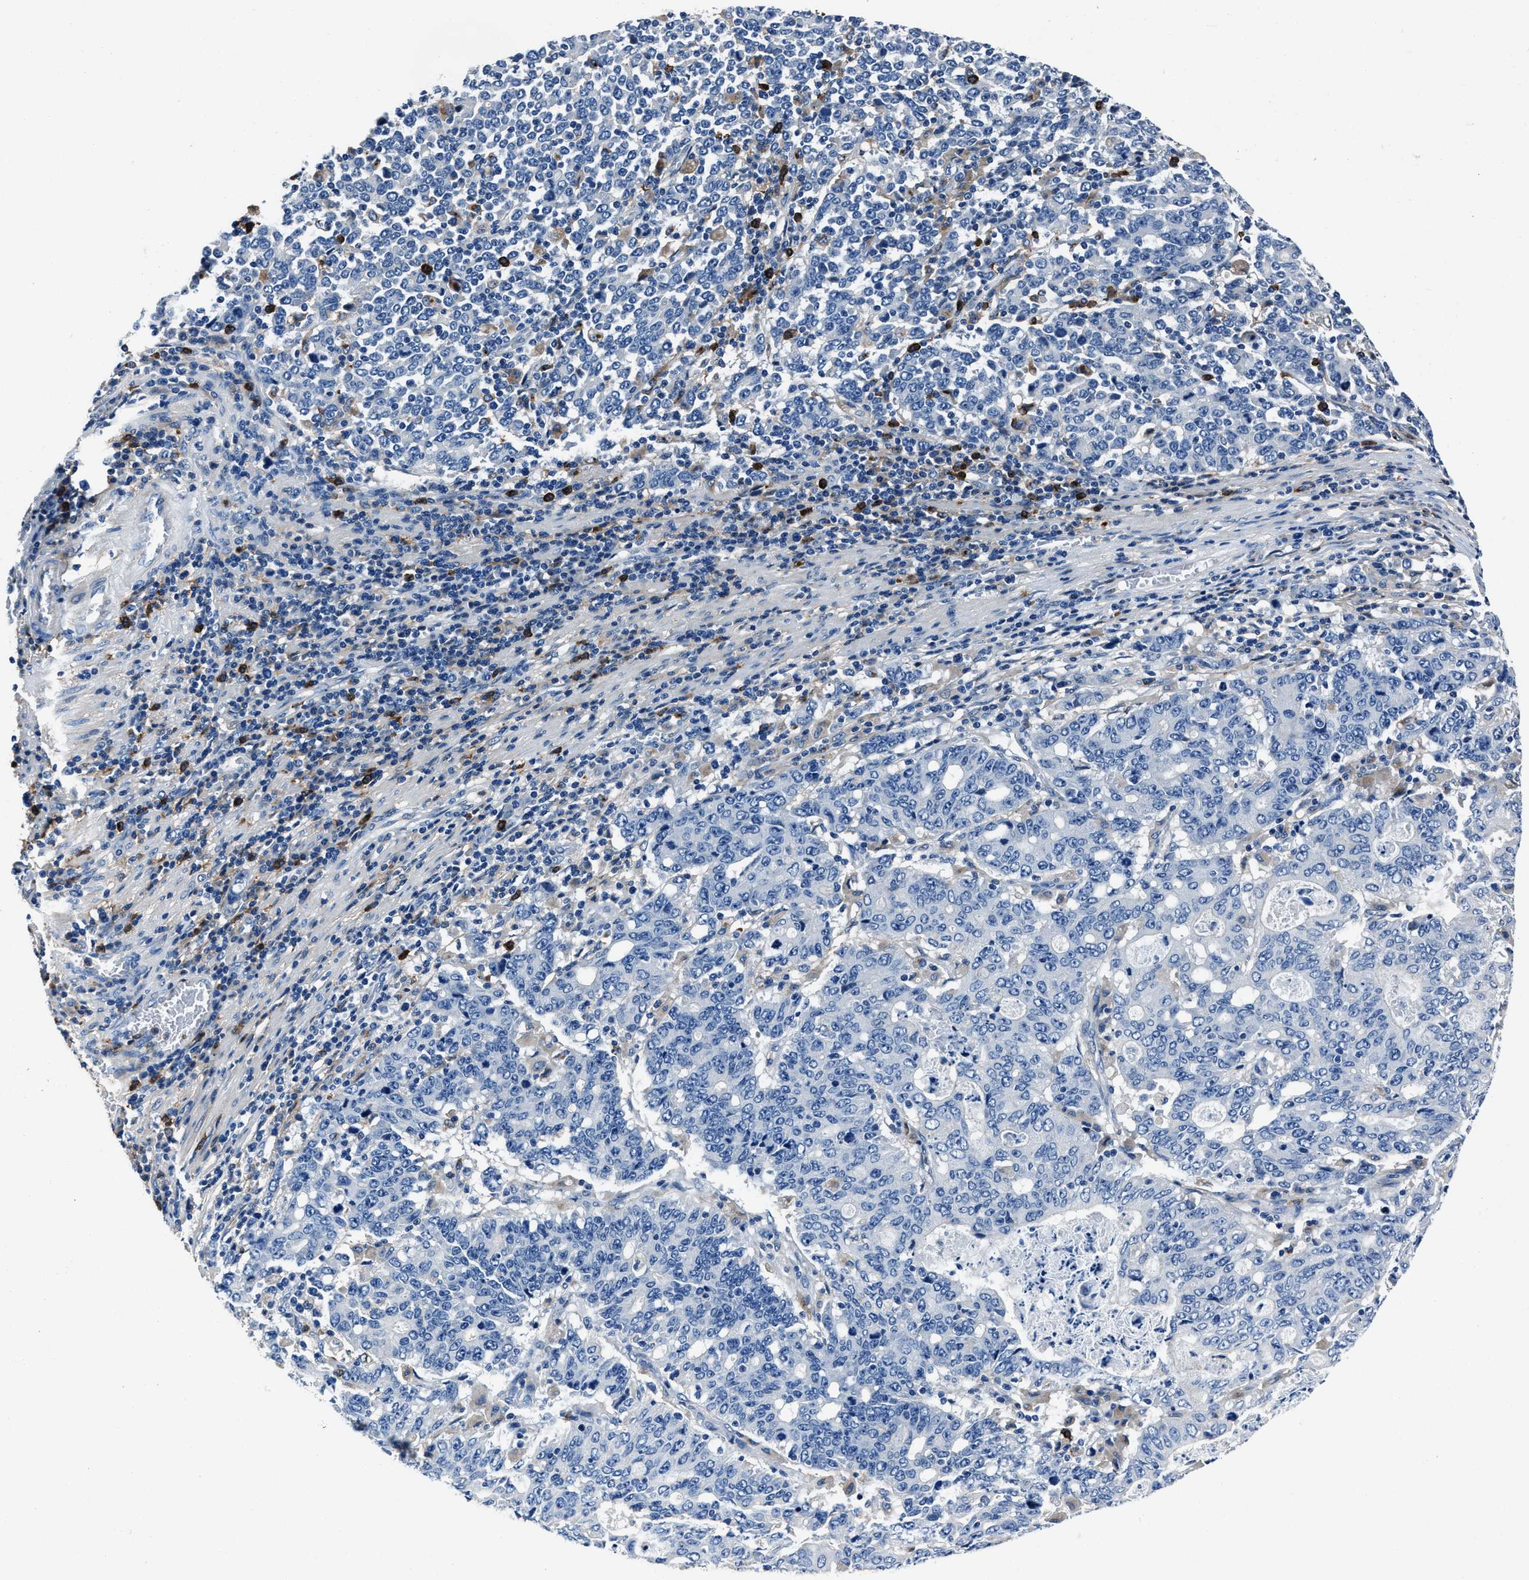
{"staining": {"intensity": "negative", "quantity": "none", "location": "none"}, "tissue": "stomach cancer", "cell_type": "Tumor cells", "image_type": "cancer", "snomed": [{"axis": "morphology", "description": "Adenocarcinoma, NOS"}, {"axis": "topography", "description": "Stomach, upper"}], "caption": "Image shows no protein staining in tumor cells of stomach adenocarcinoma tissue. (DAB IHC with hematoxylin counter stain).", "gene": "FGL2", "patient": {"sex": "male", "age": 69}}